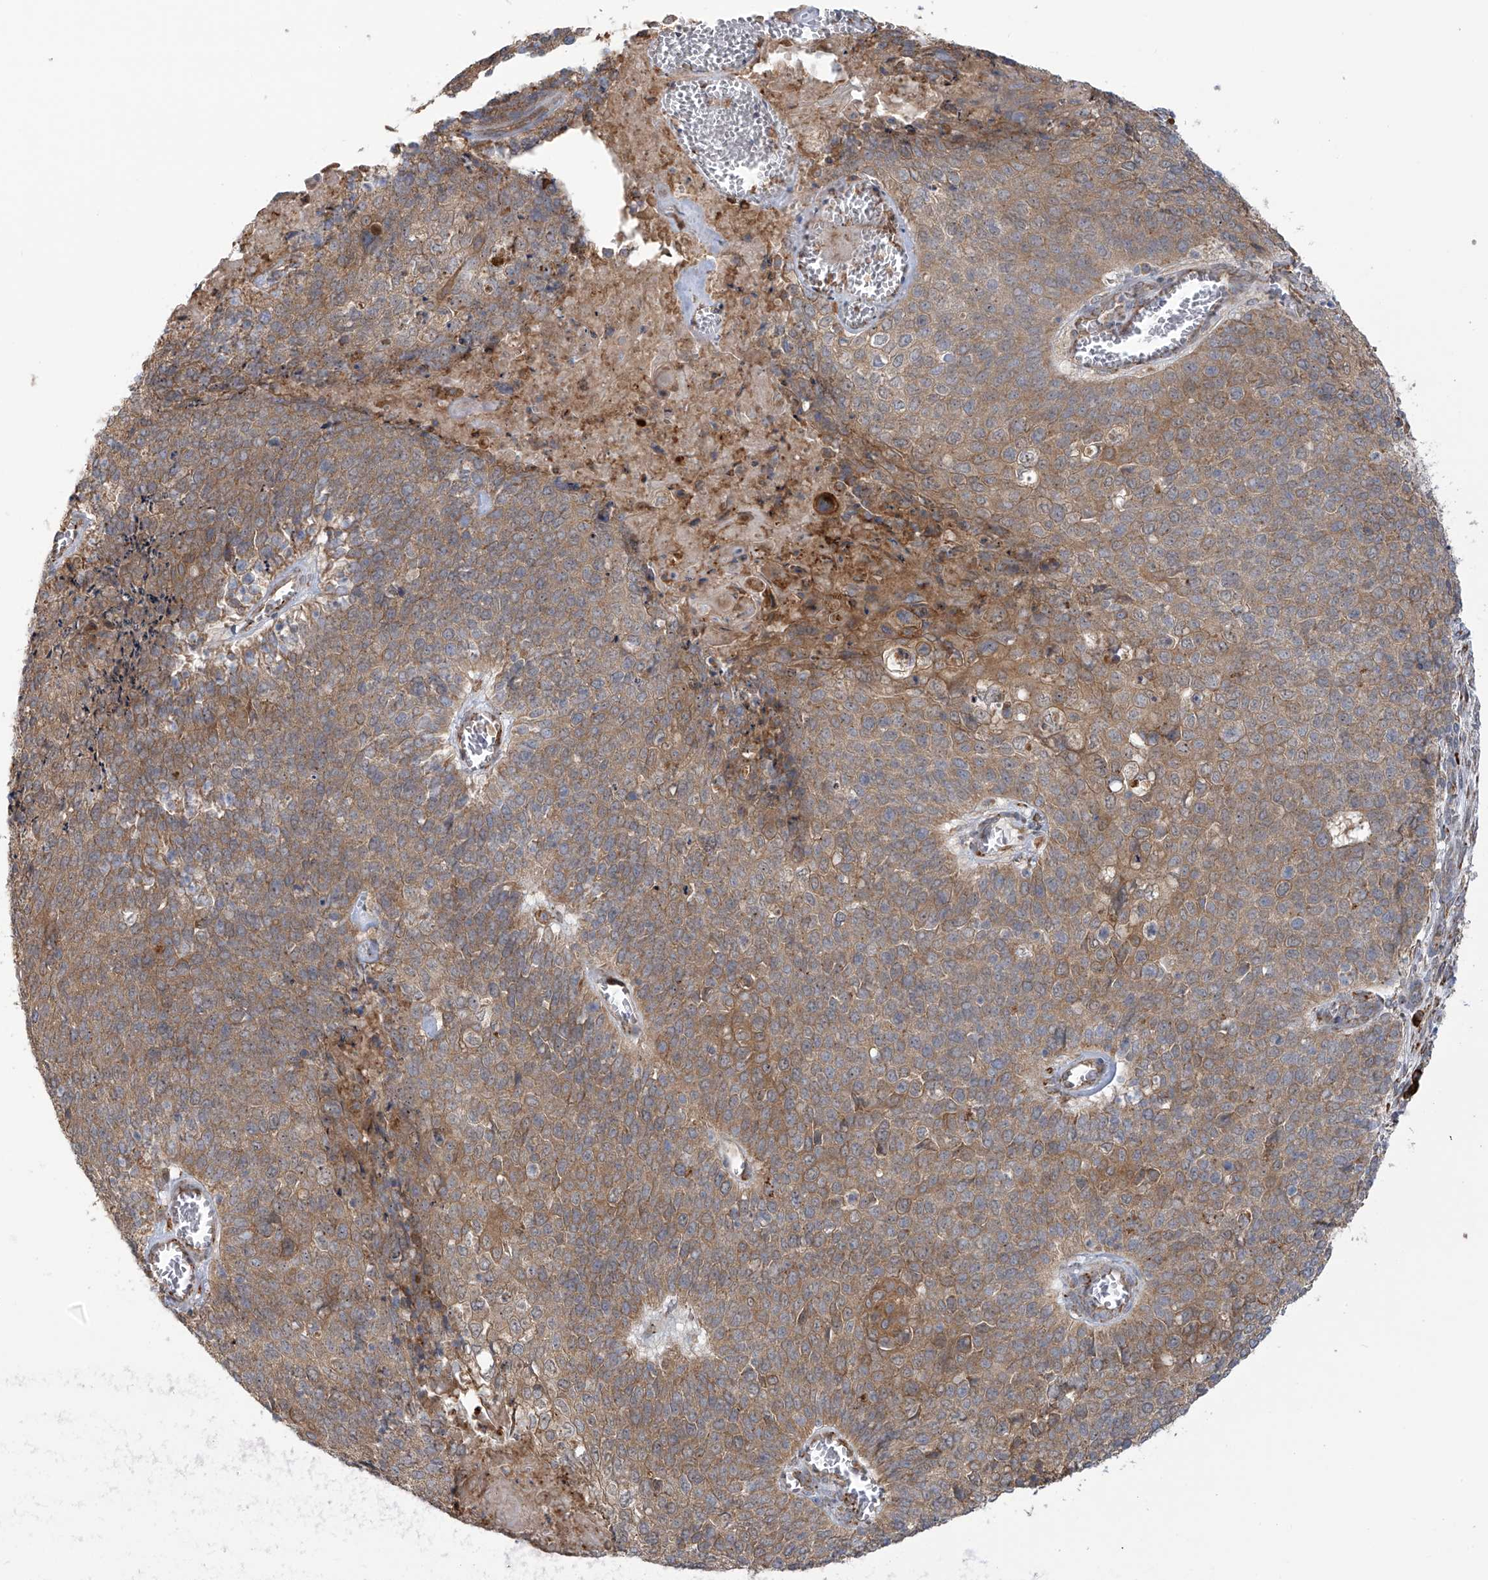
{"staining": {"intensity": "moderate", "quantity": "25%-75%", "location": "cytoplasmic/membranous"}, "tissue": "cervical cancer", "cell_type": "Tumor cells", "image_type": "cancer", "snomed": [{"axis": "morphology", "description": "Squamous cell carcinoma, NOS"}, {"axis": "topography", "description": "Cervix"}], "caption": "IHC micrograph of human cervical cancer (squamous cell carcinoma) stained for a protein (brown), which demonstrates medium levels of moderate cytoplasmic/membranous positivity in about 25%-75% of tumor cells.", "gene": "KIAA1522", "patient": {"sex": "female", "age": 39}}